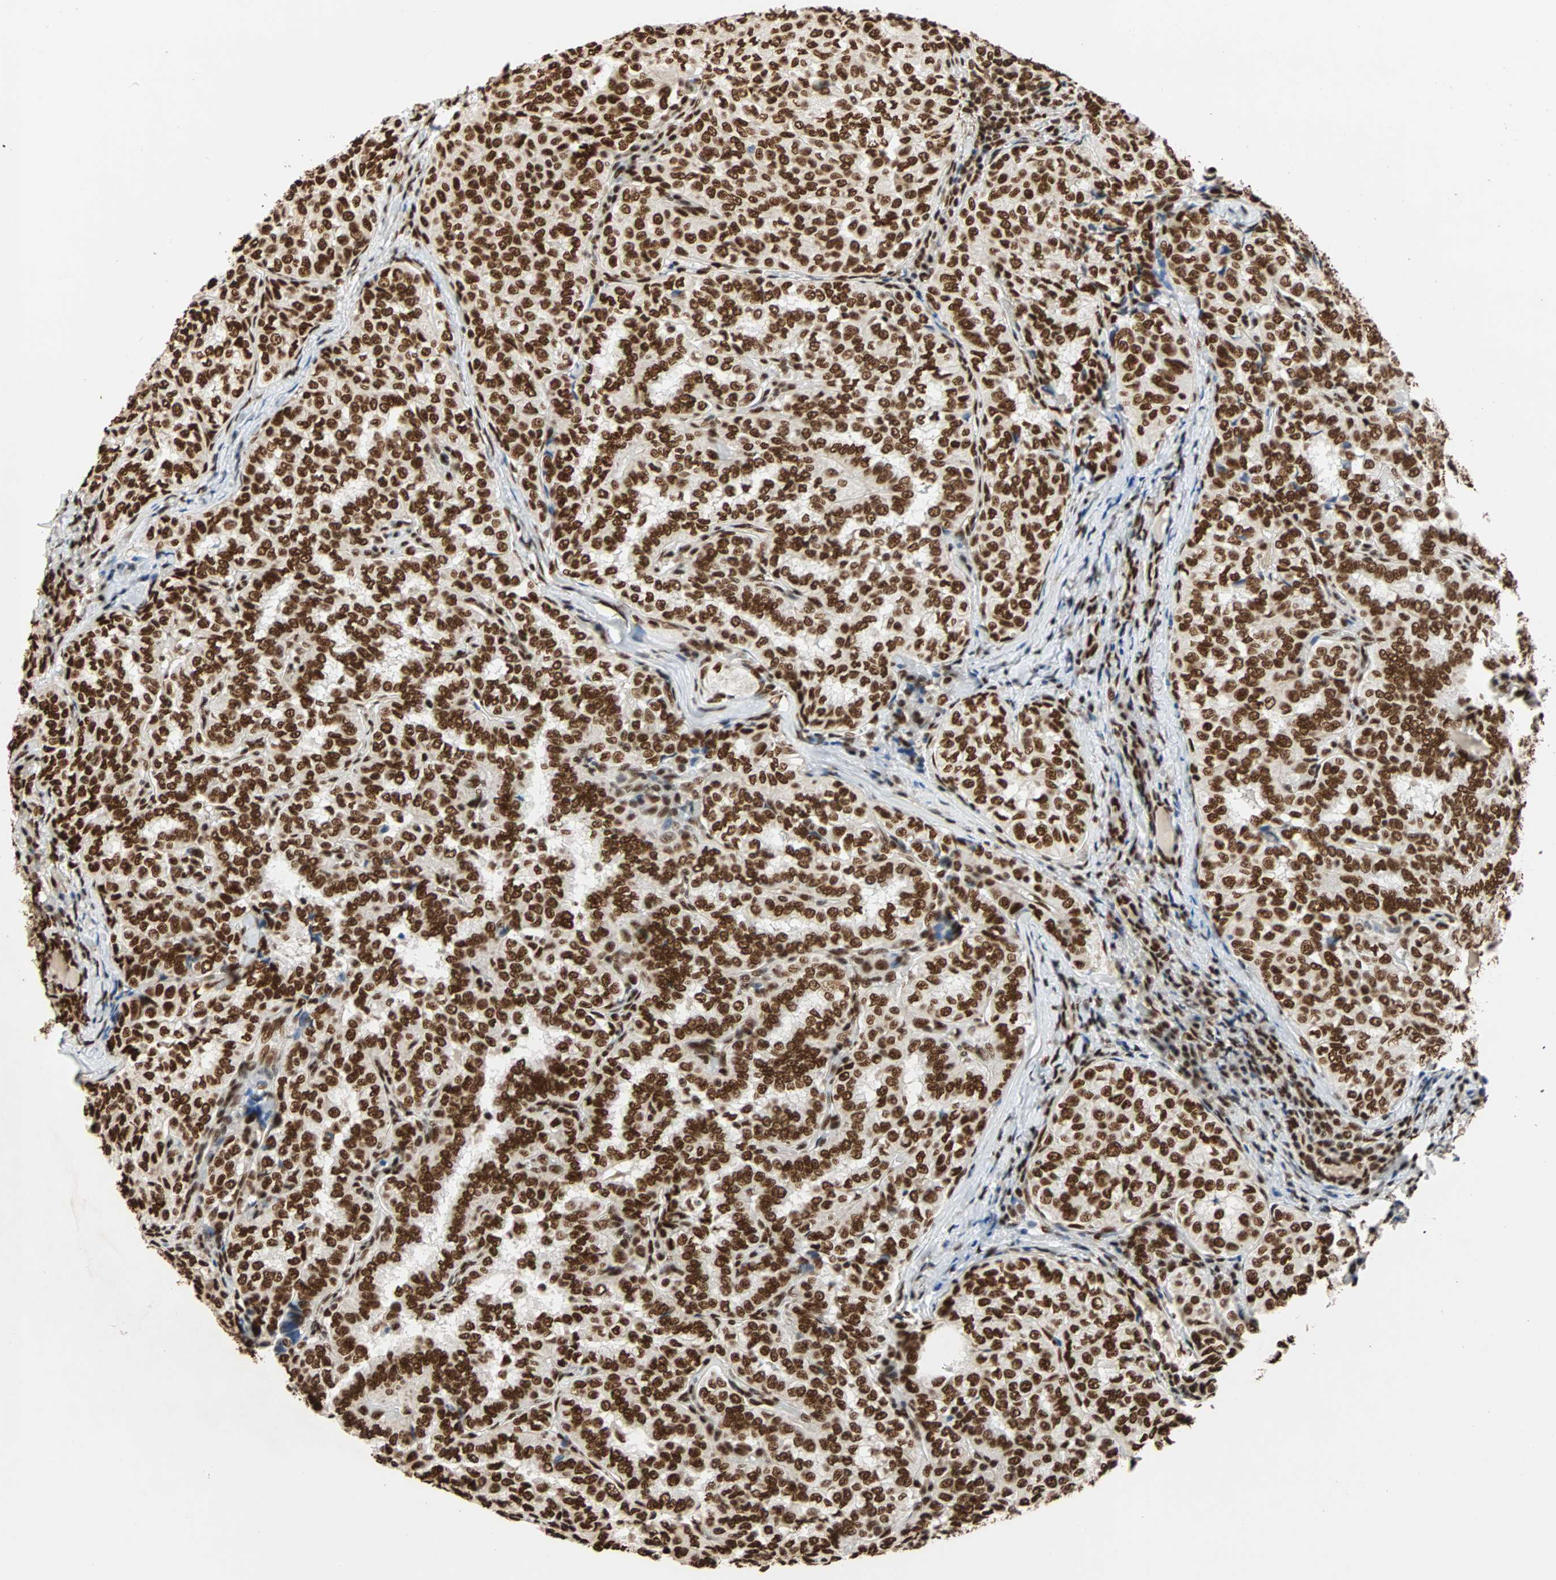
{"staining": {"intensity": "strong", "quantity": ">75%", "location": "nuclear"}, "tissue": "thyroid cancer", "cell_type": "Tumor cells", "image_type": "cancer", "snomed": [{"axis": "morphology", "description": "Normal tissue, NOS"}, {"axis": "morphology", "description": "Papillary adenocarcinoma, NOS"}, {"axis": "topography", "description": "Thyroid gland"}], "caption": "The micrograph displays staining of thyroid papillary adenocarcinoma, revealing strong nuclear protein expression (brown color) within tumor cells.", "gene": "ILF2", "patient": {"sex": "female", "age": 30}}